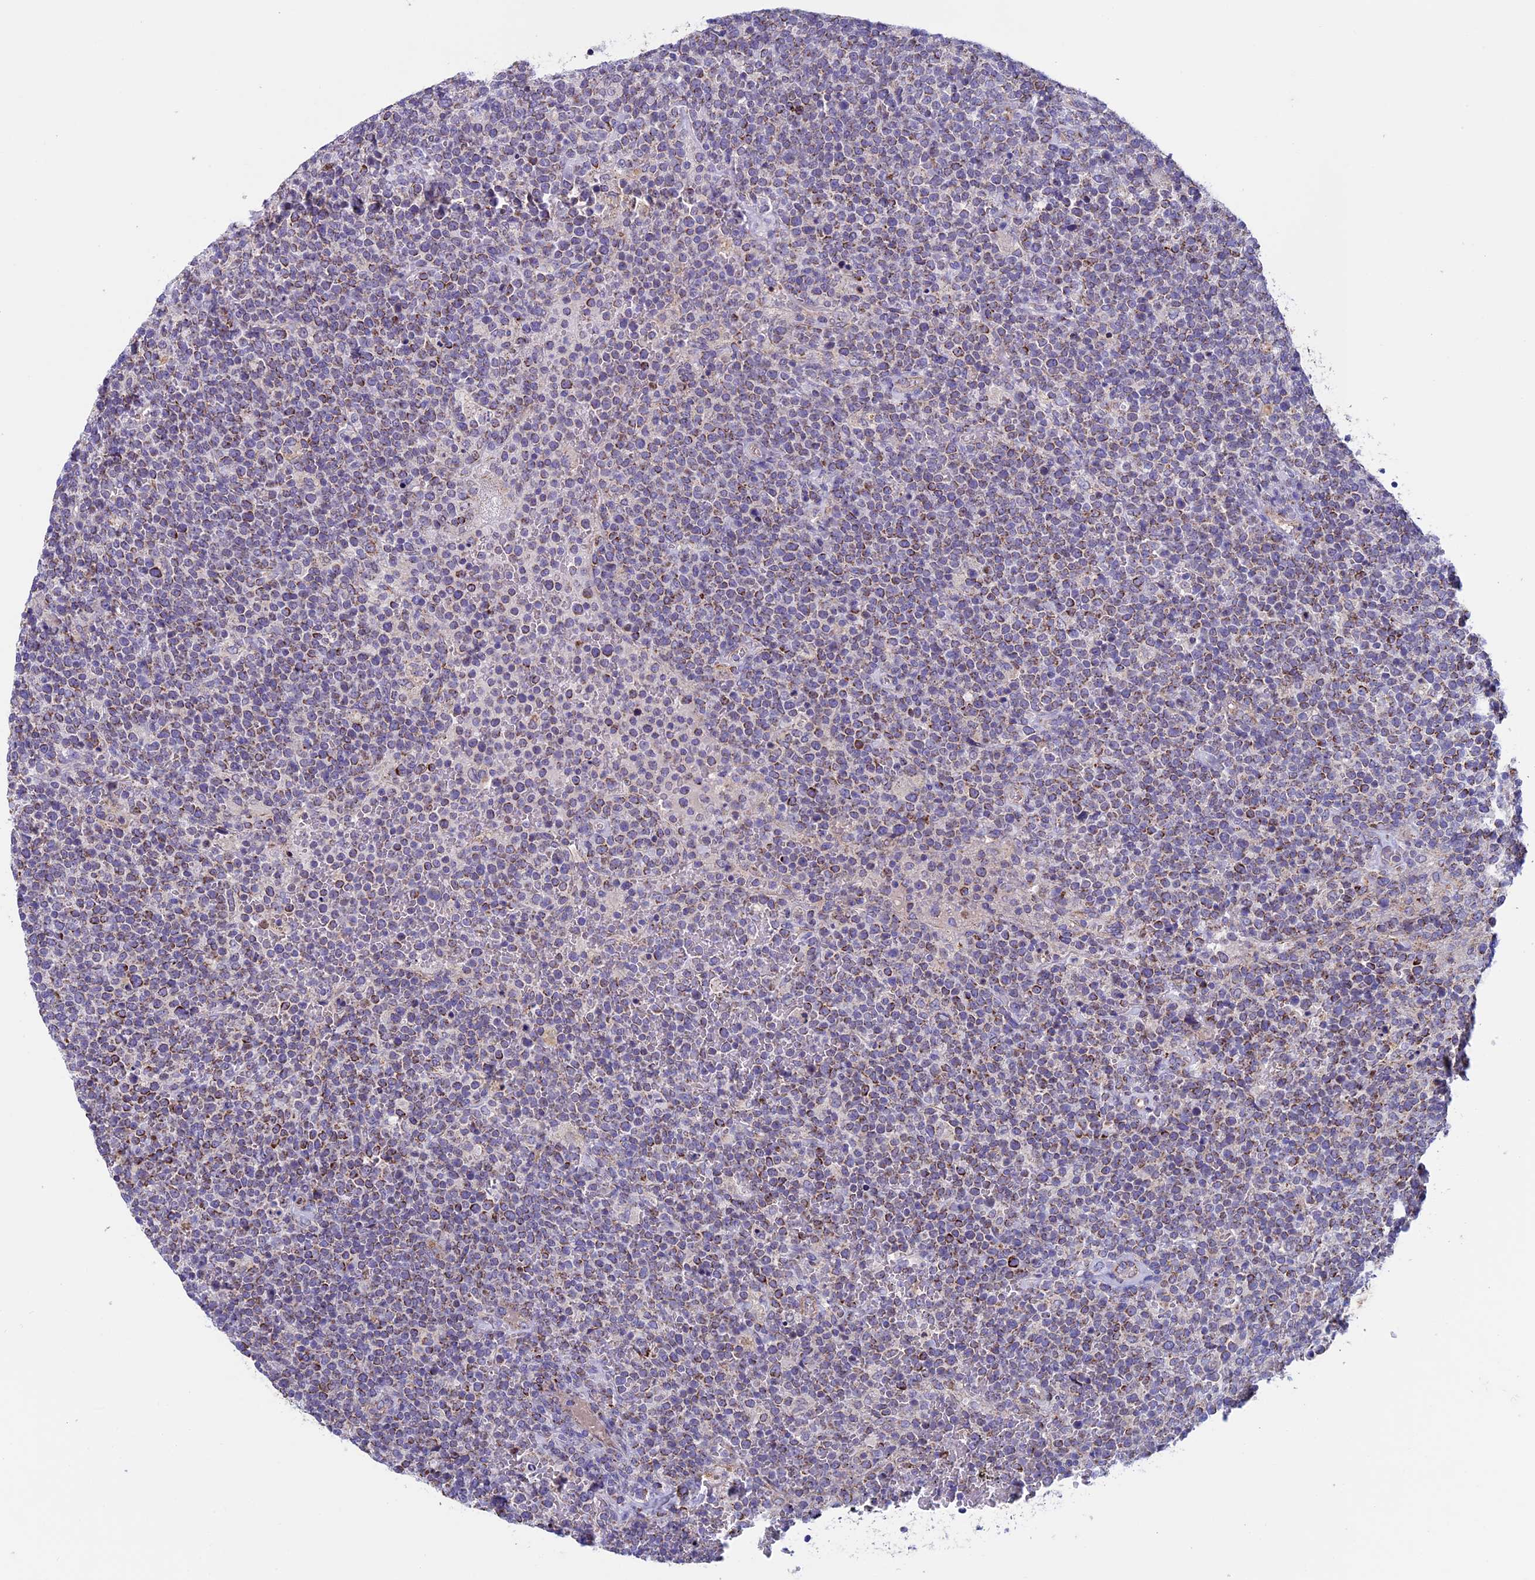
{"staining": {"intensity": "moderate", "quantity": "25%-75%", "location": "cytoplasmic/membranous"}, "tissue": "lymphoma", "cell_type": "Tumor cells", "image_type": "cancer", "snomed": [{"axis": "morphology", "description": "Malignant lymphoma, non-Hodgkin's type, High grade"}, {"axis": "topography", "description": "Lymph node"}], "caption": "This image displays IHC staining of malignant lymphoma, non-Hodgkin's type (high-grade), with medium moderate cytoplasmic/membranous positivity in approximately 25%-75% of tumor cells.", "gene": "MFSD12", "patient": {"sex": "male", "age": 61}}